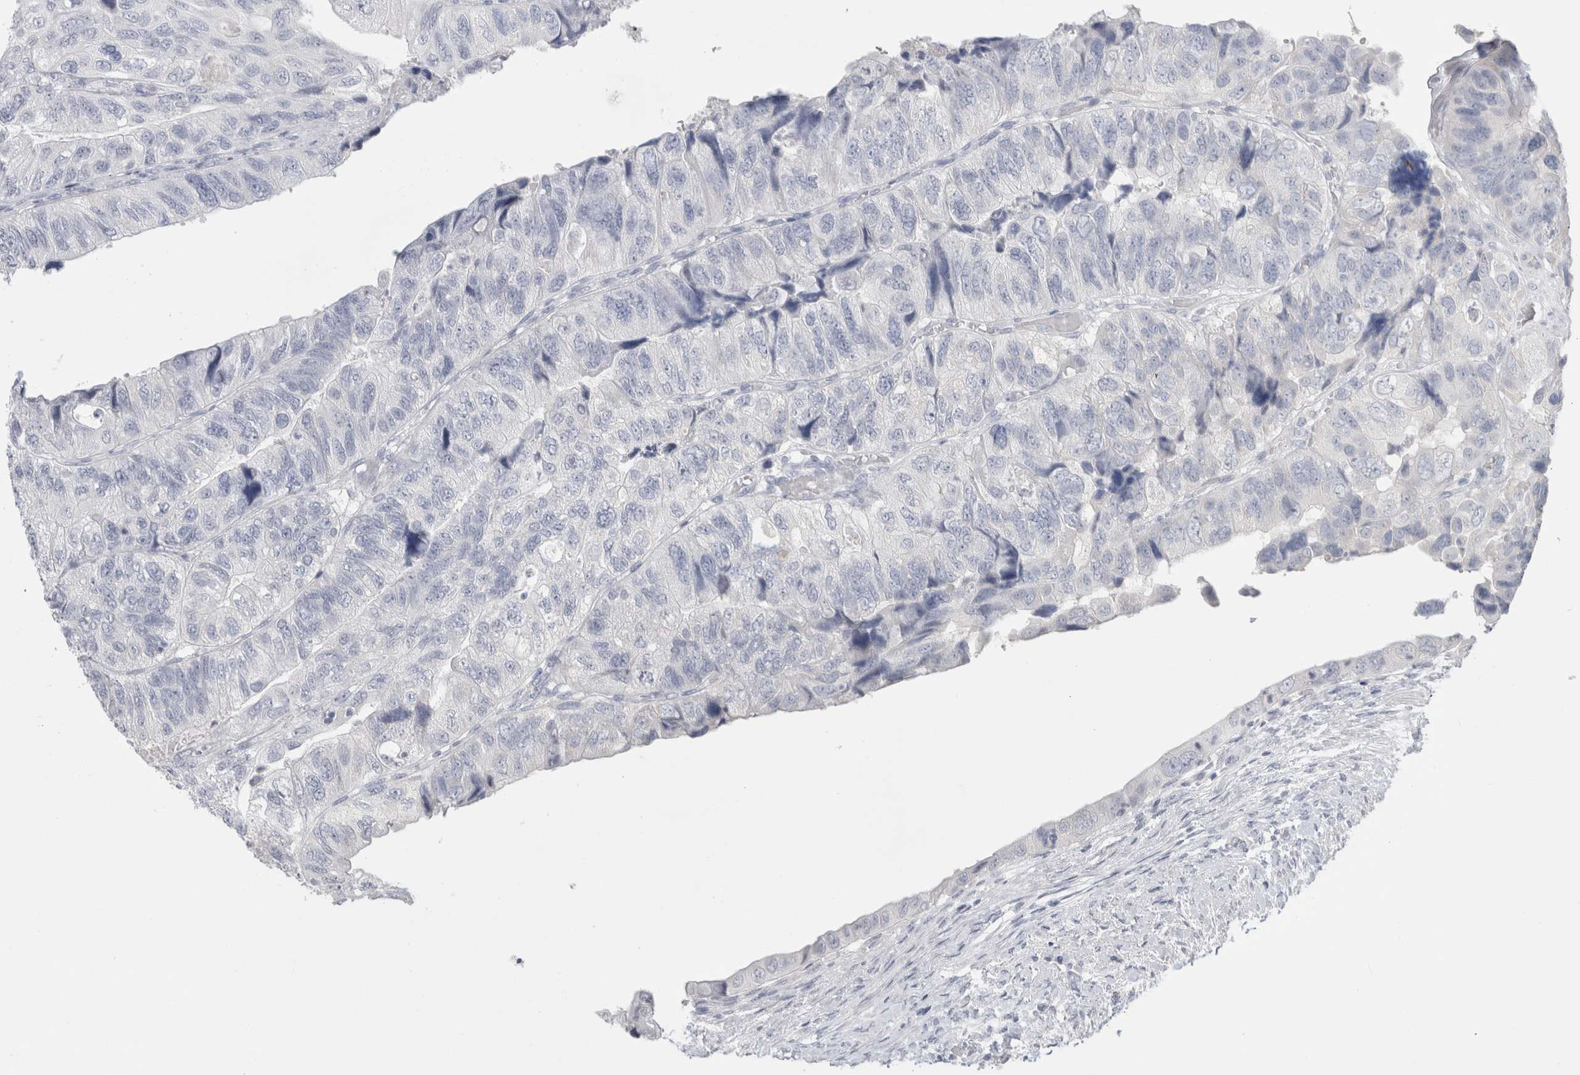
{"staining": {"intensity": "negative", "quantity": "none", "location": "none"}, "tissue": "colorectal cancer", "cell_type": "Tumor cells", "image_type": "cancer", "snomed": [{"axis": "morphology", "description": "Adenocarcinoma, NOS"}, {"axis": "topography", "description": "Rectum"}], "caption": "An immunohistochemistry photomicrograph of adenocarcinoma (colorectal) is shown. There is no staining in tumor cells of adenocarcinoma (colorectal).", "gene": "SLC6A1", "patient": {"sex": "male", "age": 63}}